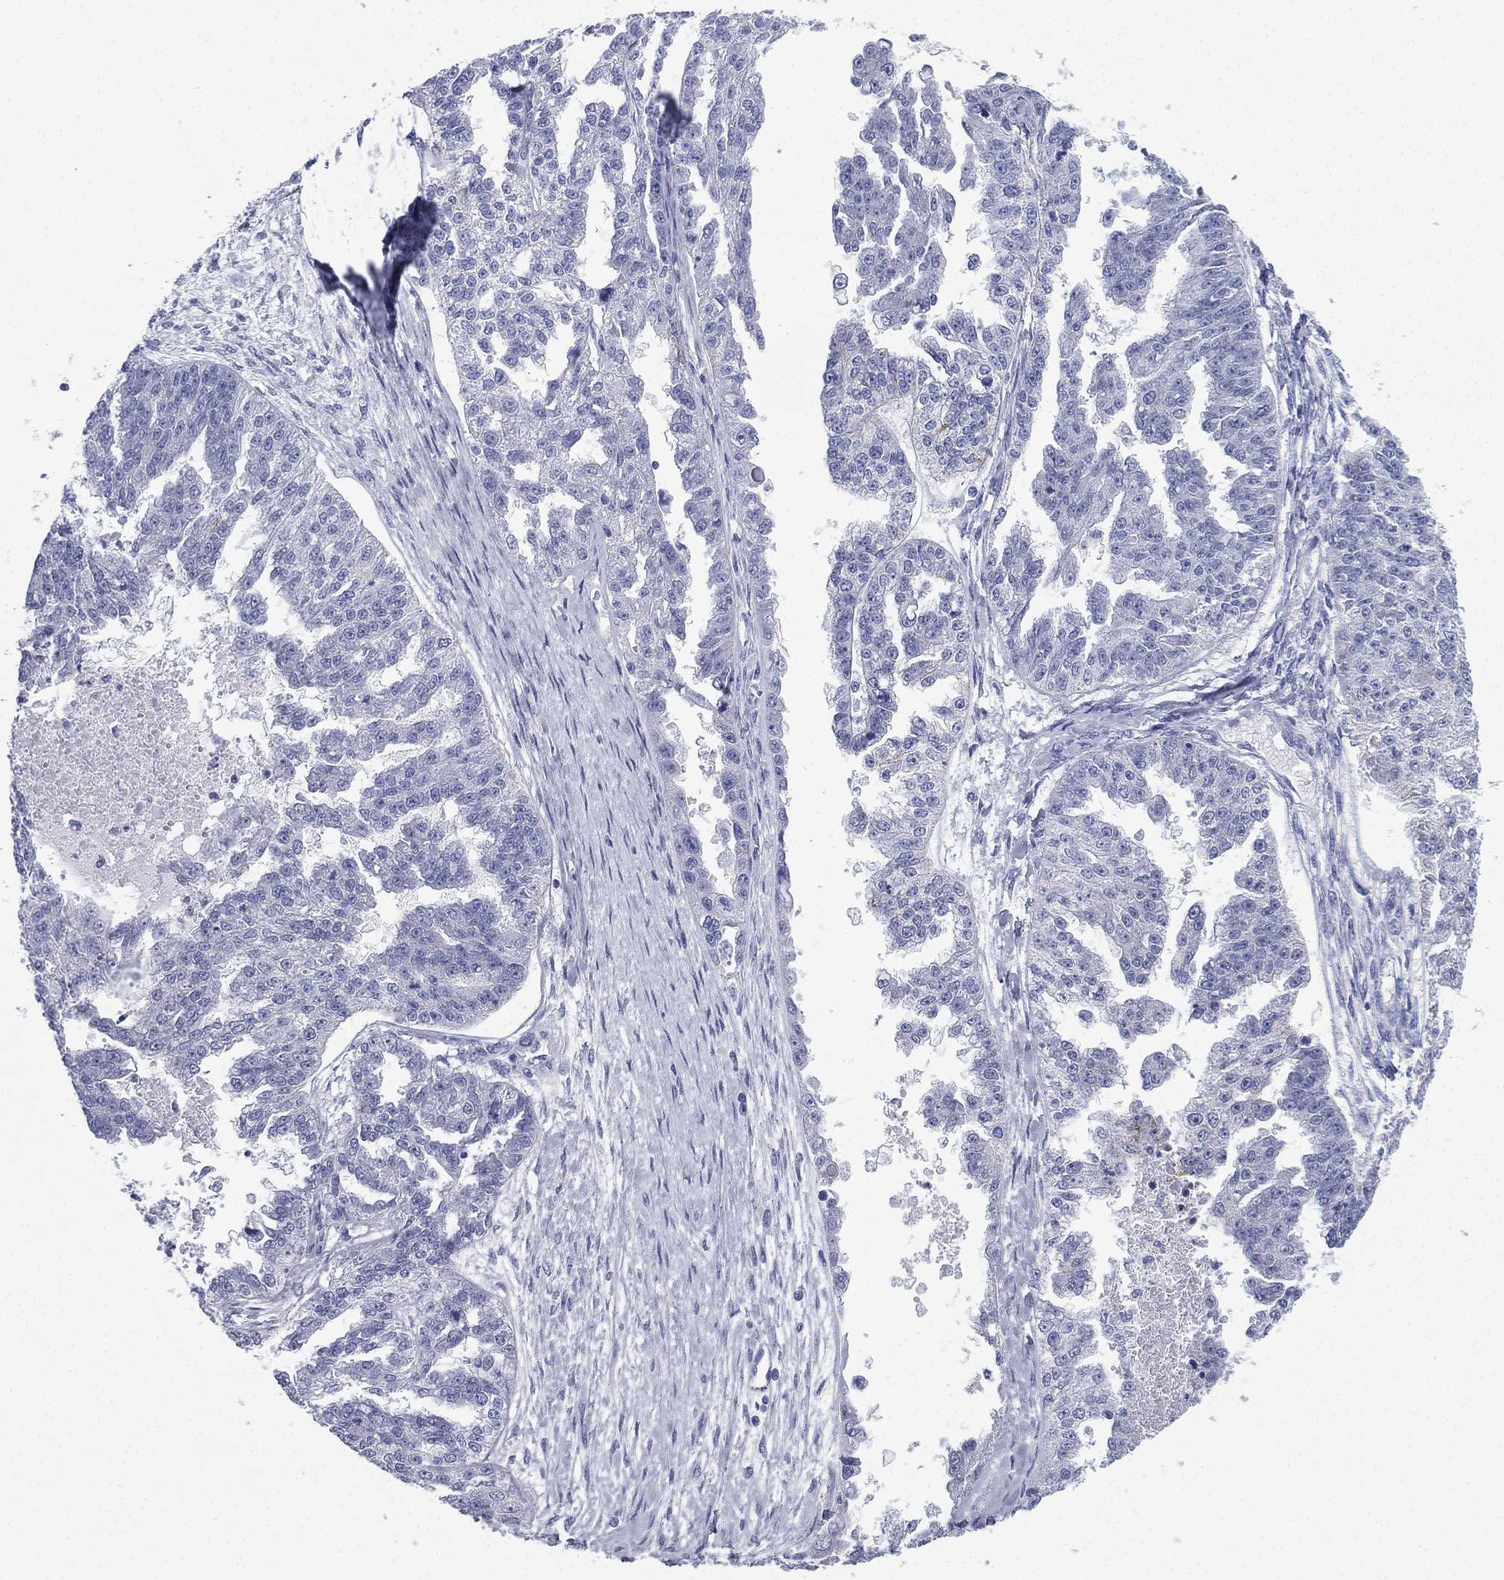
{"staining": {"intensity": "negative", "quantity": "none", "location": "none"}, "tissue": "ovarian cancer", "cell_type": "Tumor cells", "image_type": "cancer", "snomed": [{"axis": "morphology", "description": "Cystadenocarcinoma, serous, NOS"}, {"axis": "topography", "description": "Ovary"}], "caption": "DAB immunohistochemical staining of ovarian cancer displays no significant staining in tumor cells.", "gene": "FCER2", "patient": {"sex": "female", "age": 58}}